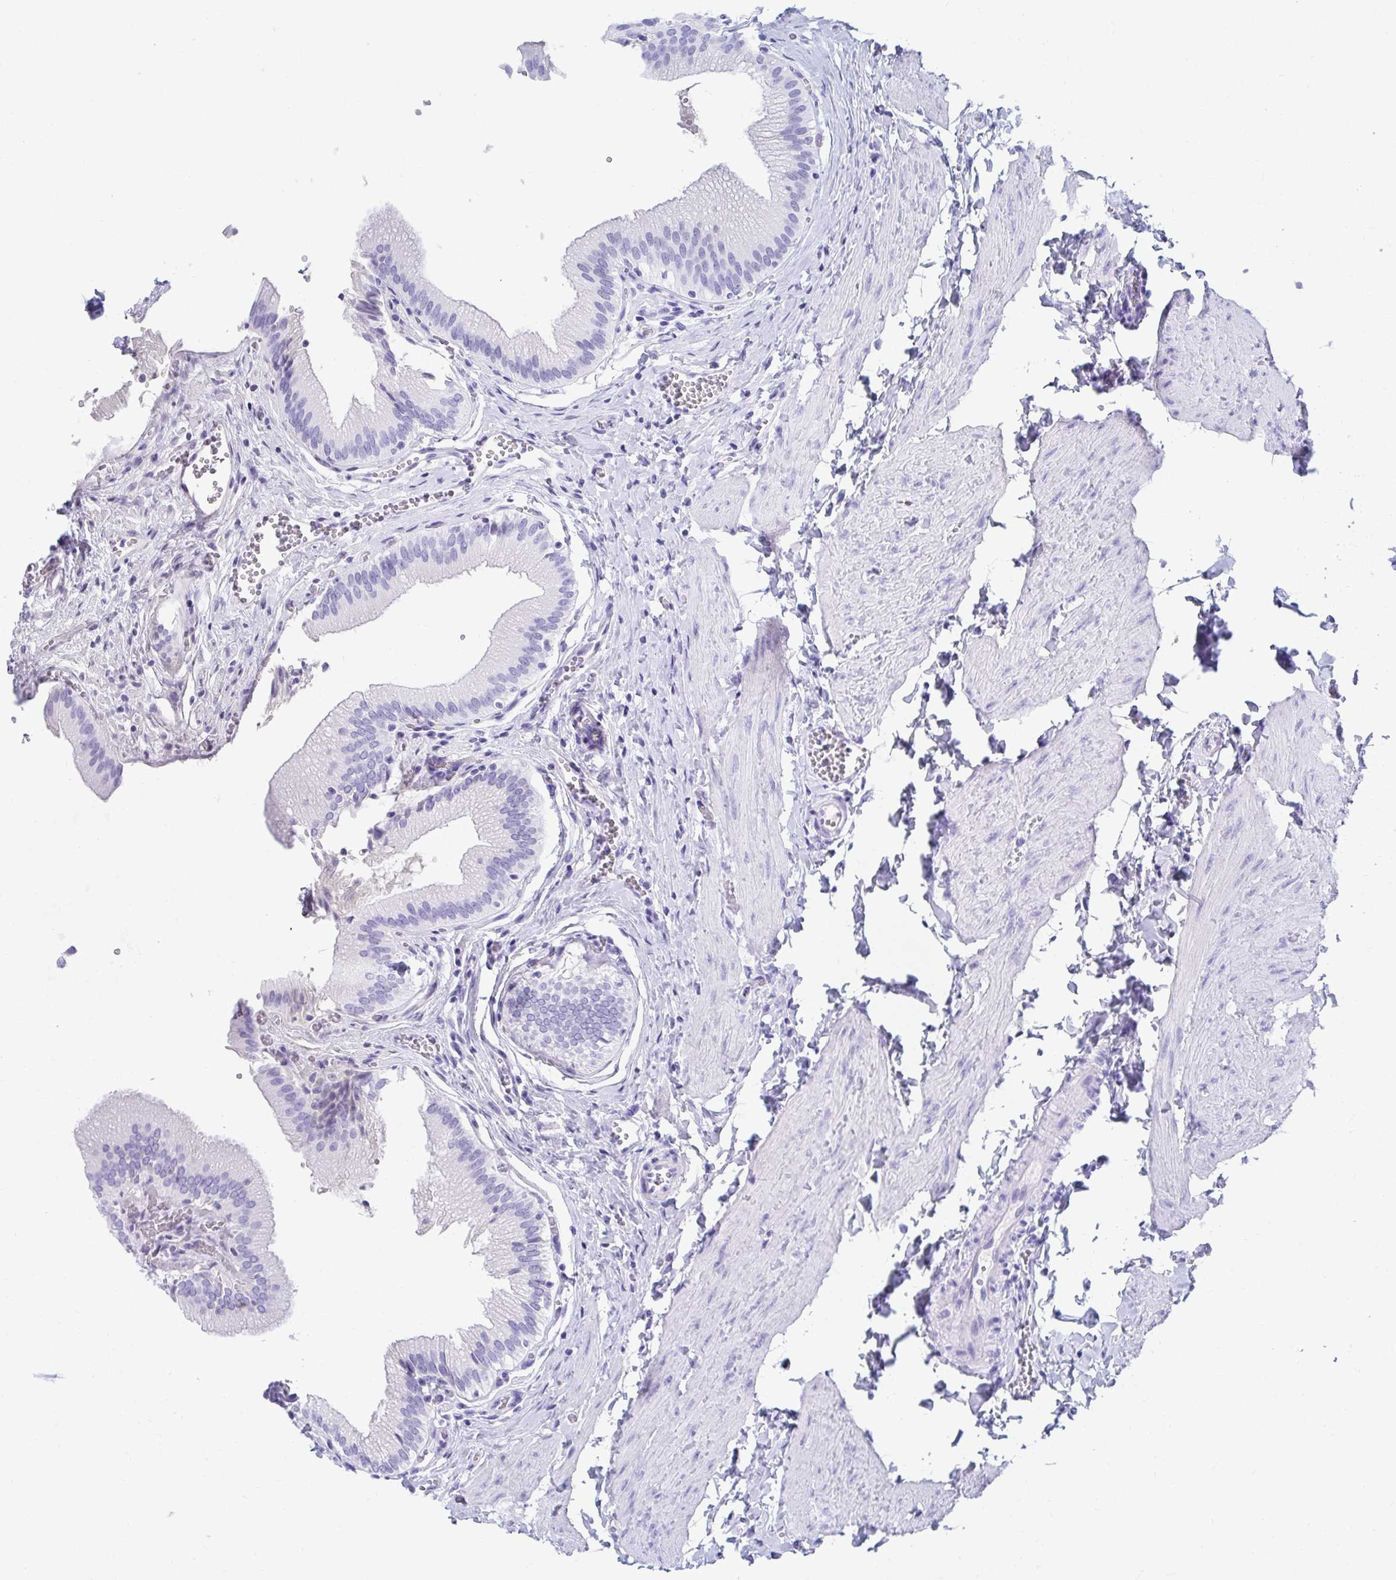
{"staining": {"intensity": "negative", "quantity": "none", "location": "none"}, "tissue": "gallbladder", "cell_type": "Glandular cells", "image_type": "normal", "snomed": [{"axis": "morphology", "description": "Normal tissue, NOS"}, {"axis": "topography", "description": "Gallbladder"}, {"axis": "topography", "description": "Peripheral nerve tissue"}], "caption": "An immunohistochemistry photomicrograph of unremarkable gallbladder is shown. There is no staining in glandular cells of gallbladder.", "gene": "DPEP3", "patient": {"sex": "male", "age": 17}}